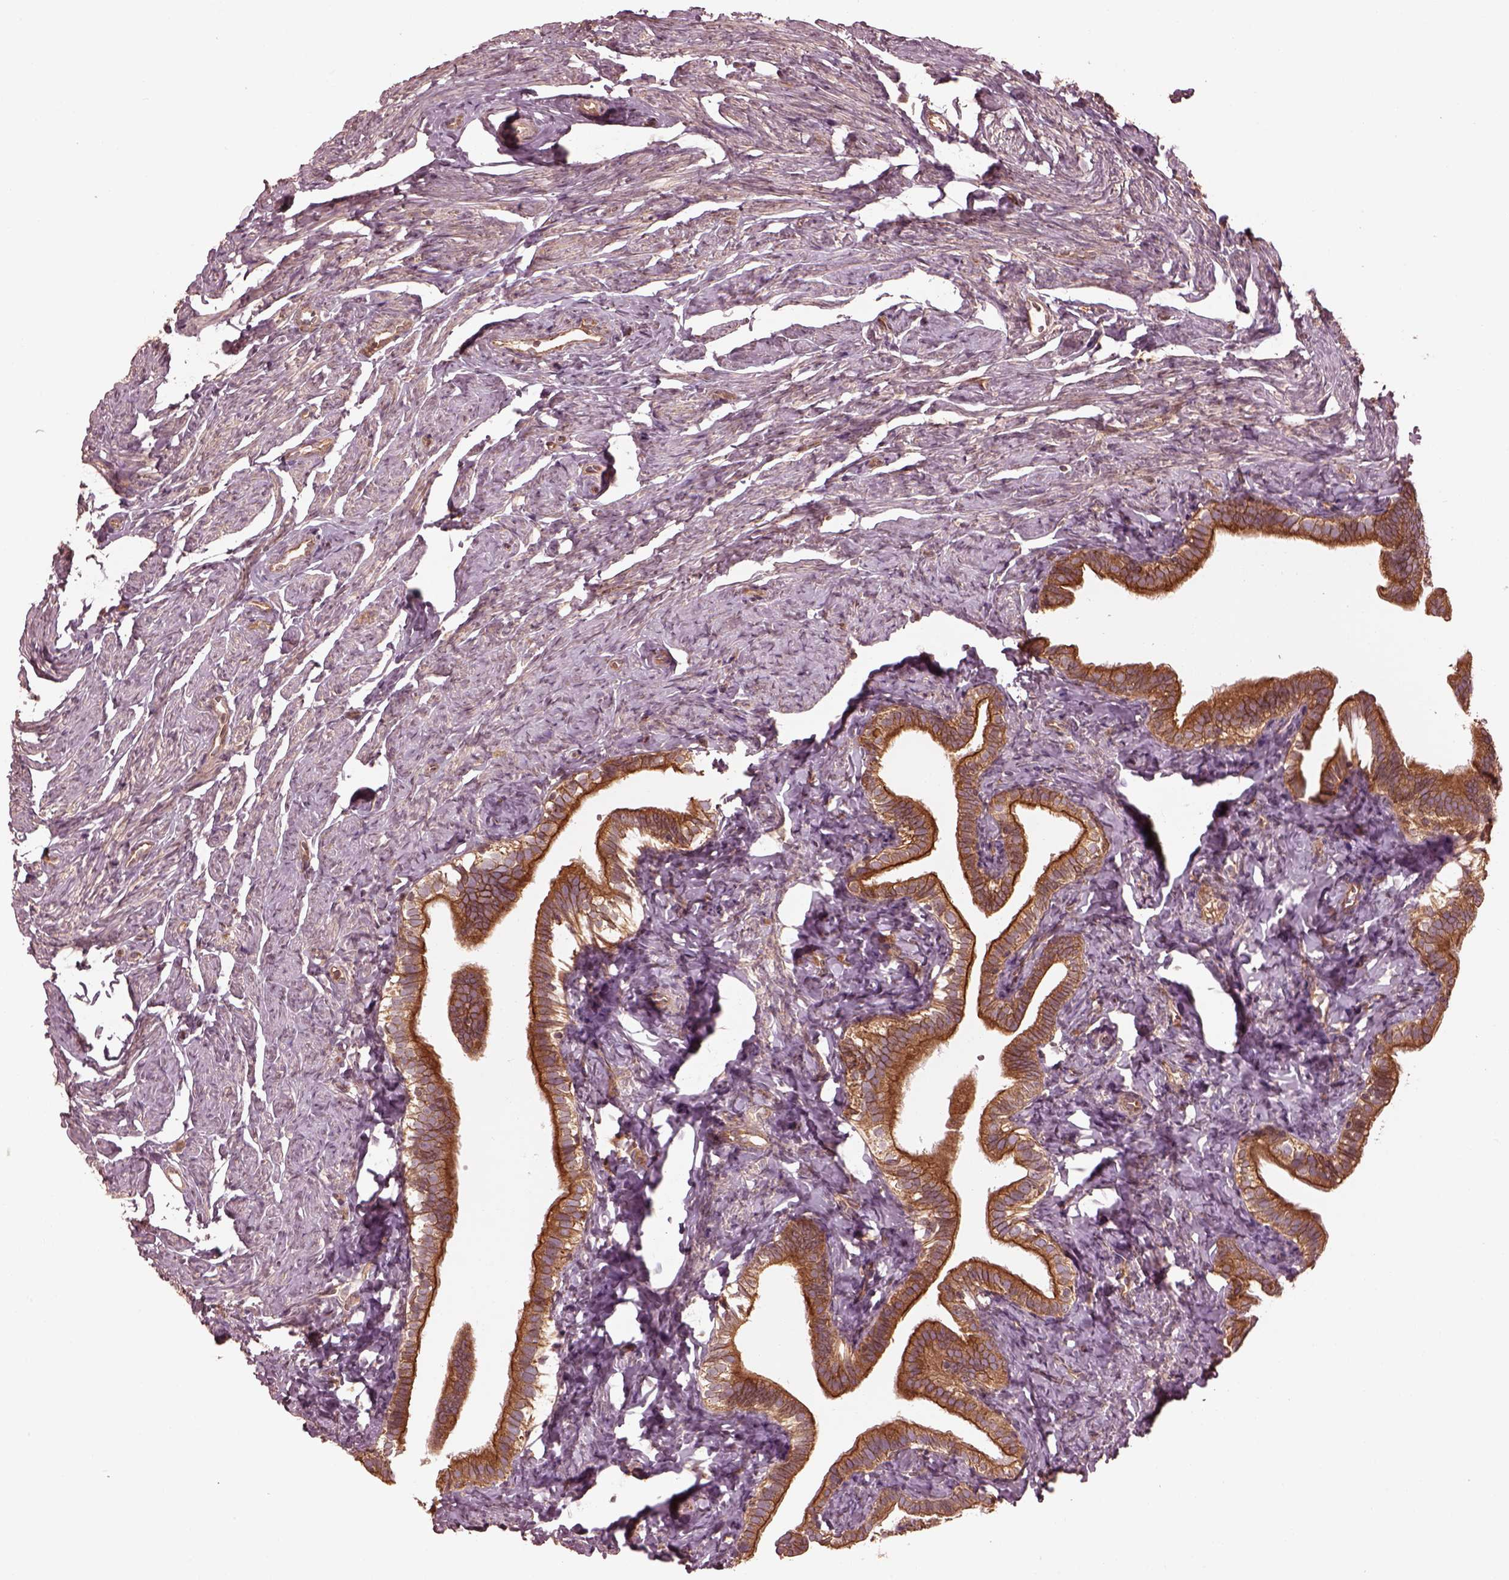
{"staining": {"intensity": "strong", "quantity": ">75%", "location": "cytoplasmic/membranous"}, "tissue": "fallopian tube", "cell_type": "Glandular cells", "image_type": "normal", "snomed": [{"axis": "morphology", "description": "Normal tissue, NOS"}, {"axis": "topography", "description": "Fallopian tube"}], "caption": "An immunohistochemistry micrograph of unremarkable tissue is shown. Protein staining in brown labels strong cytoplasmic/membranous positivity in fallopian tube within glandular cells. The protein of interest is stained brown, and the nuclei are stained in blue (DAB IHC with brightfield microscopy, high magnification).", "gene": "PIK3R2", "patient": {"sex": "female", "age": 41}}